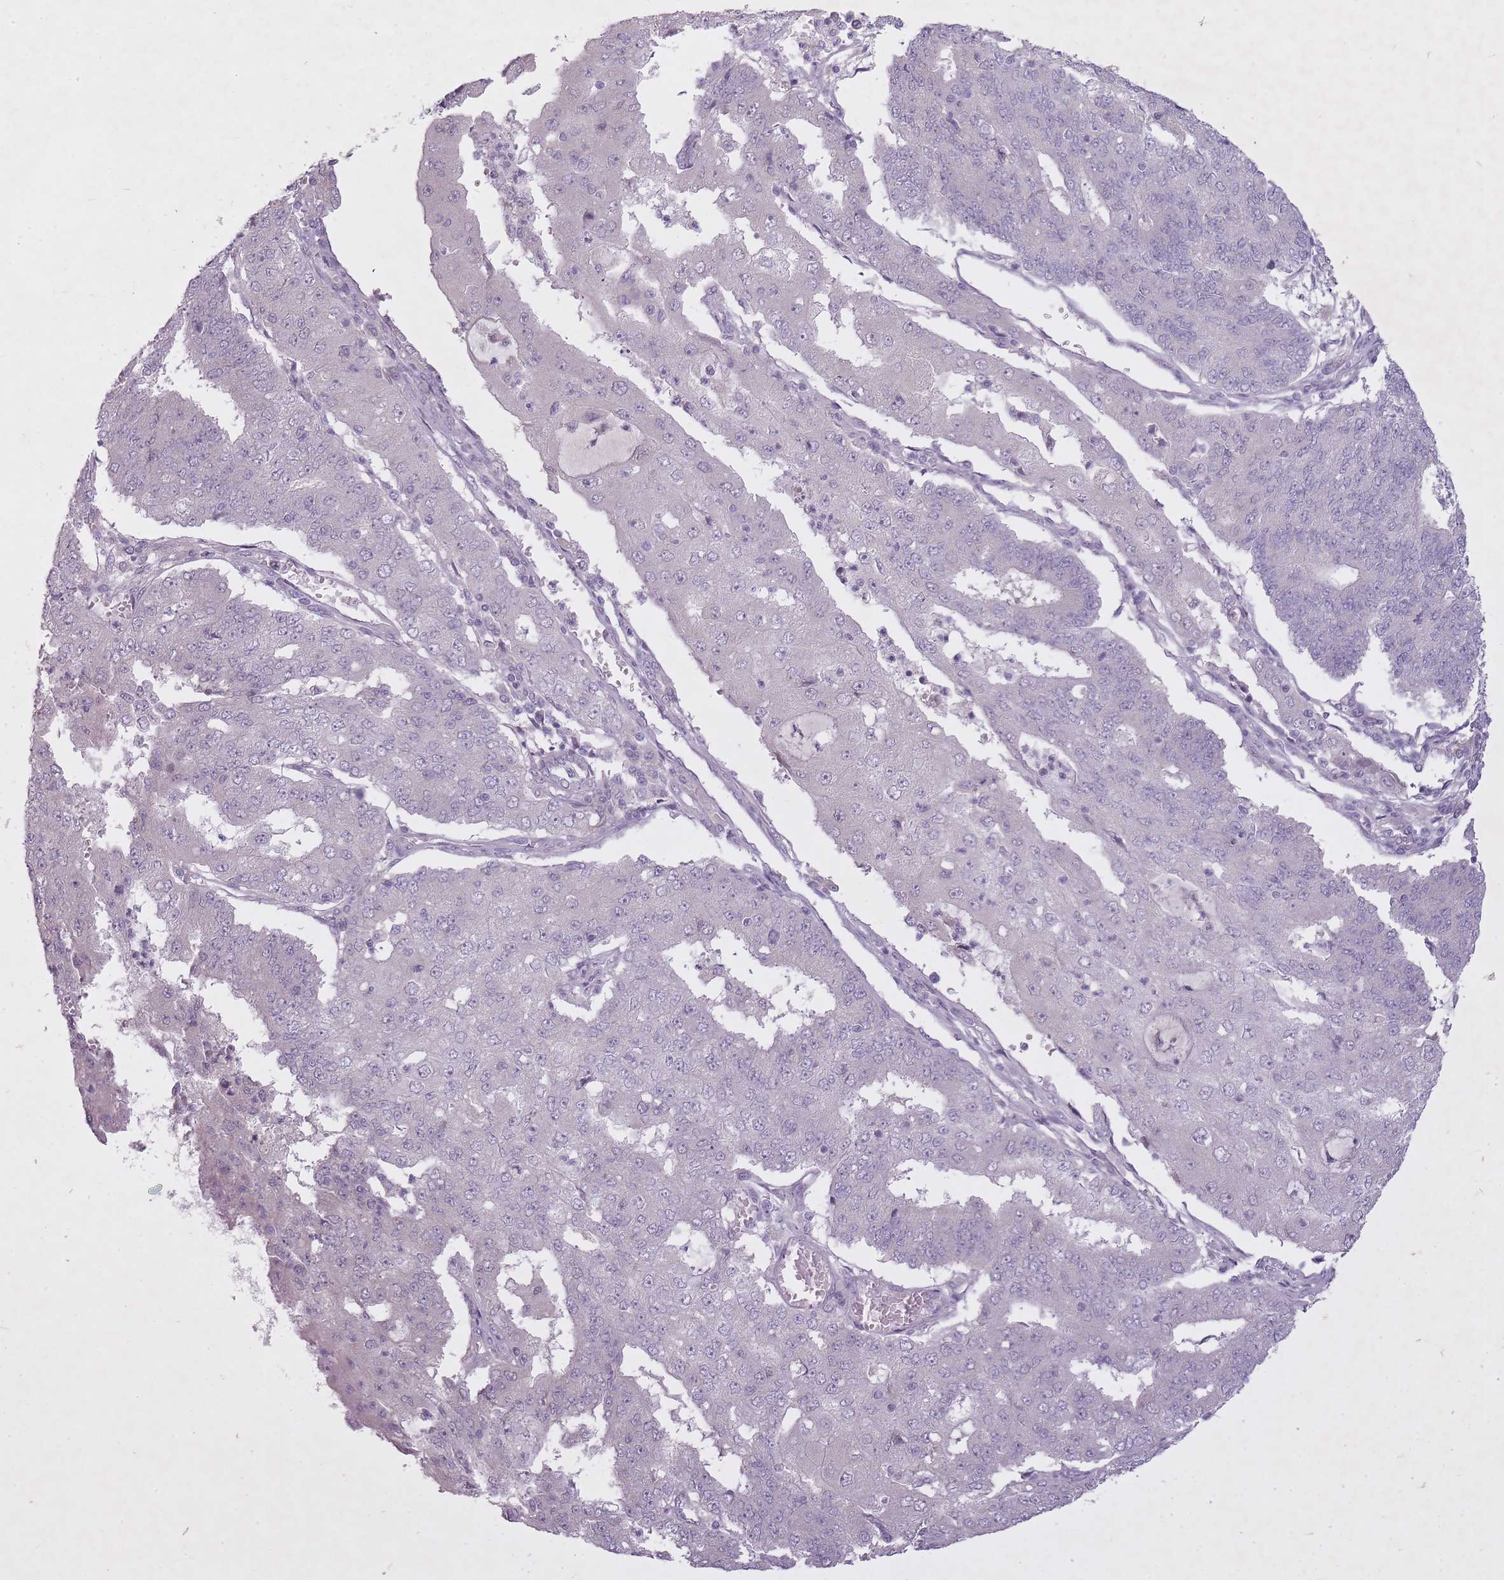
{"staining": {"intensity": "negative", "quantity": "none", "location": "none"}, "tissue": "endometrial cancer", "cell_type": "Tumor cells", "image_type": "cancer", "snomed": [{"axis": "morphology", "description": "Adenocarcinoma, NOS"}, {"axis": "topography", "description": "Endometrium"}], "caption": "This is a histopathology image of immunohistochemistry staining of adenocarcinoma (endometrial), which shows no positivity in tumor cells.", "gene": "FAM43B", "patient": {"sex": "female", "age": 56}}